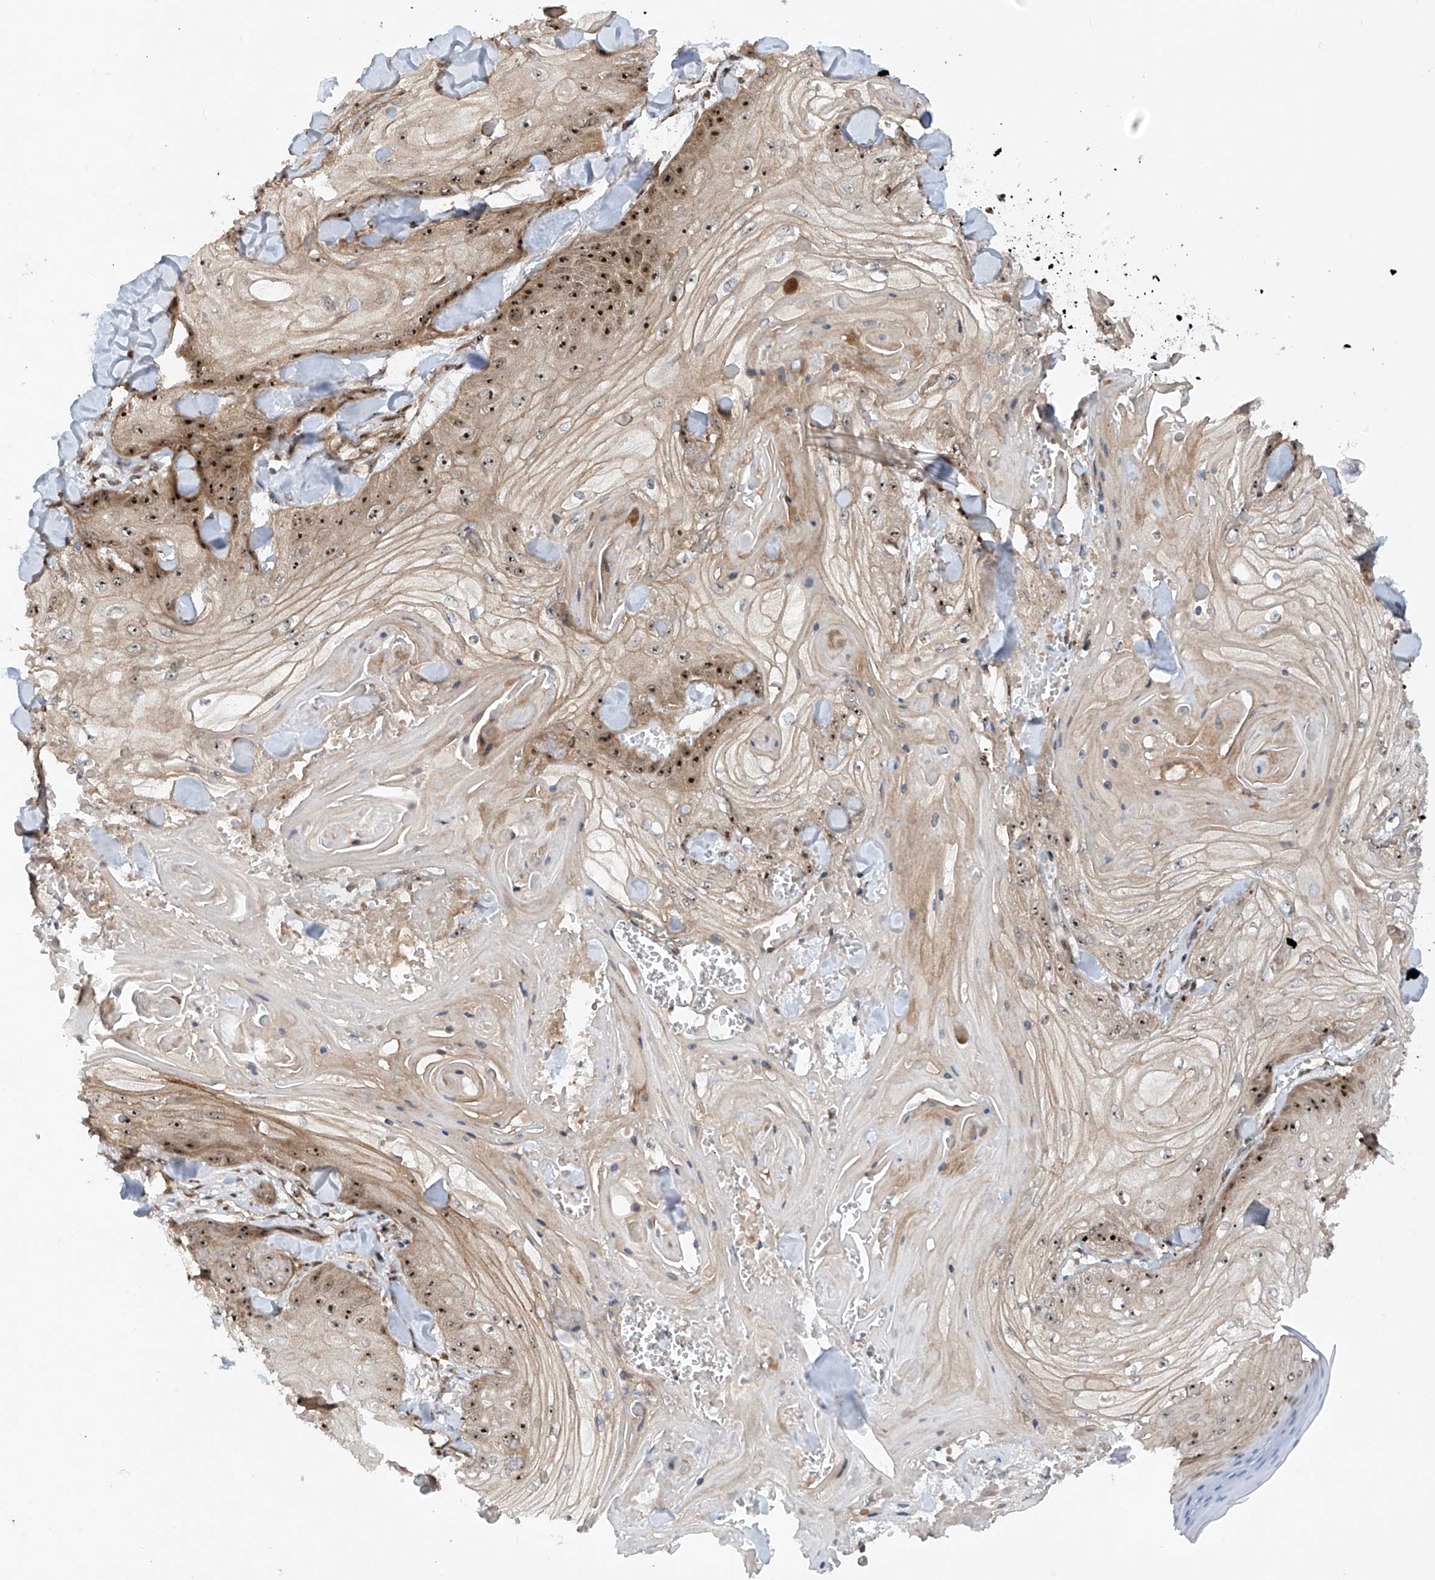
{"staining": {"intensity": "strong", "quantity": ">75%", "location": "cytoplasmic/membranous,nuclear"}, "tissue": "skin cancer", "cell_type": "Tumor cells", "image_type": "cancer", "snomed": [{"axis": "morphology", "description": "Squamous cell carcinoma, NOS"}, {"axis": "topography", "description": "Skin"}], "caption": "This micrograph shows IHC staining of human skin cancer, with high strong cytoplasmic/membranous and nuclear staining in approximately >75% of tumor cells.", "gene": "C1orf131", "patient": {"sex": "male", "age": 74}}